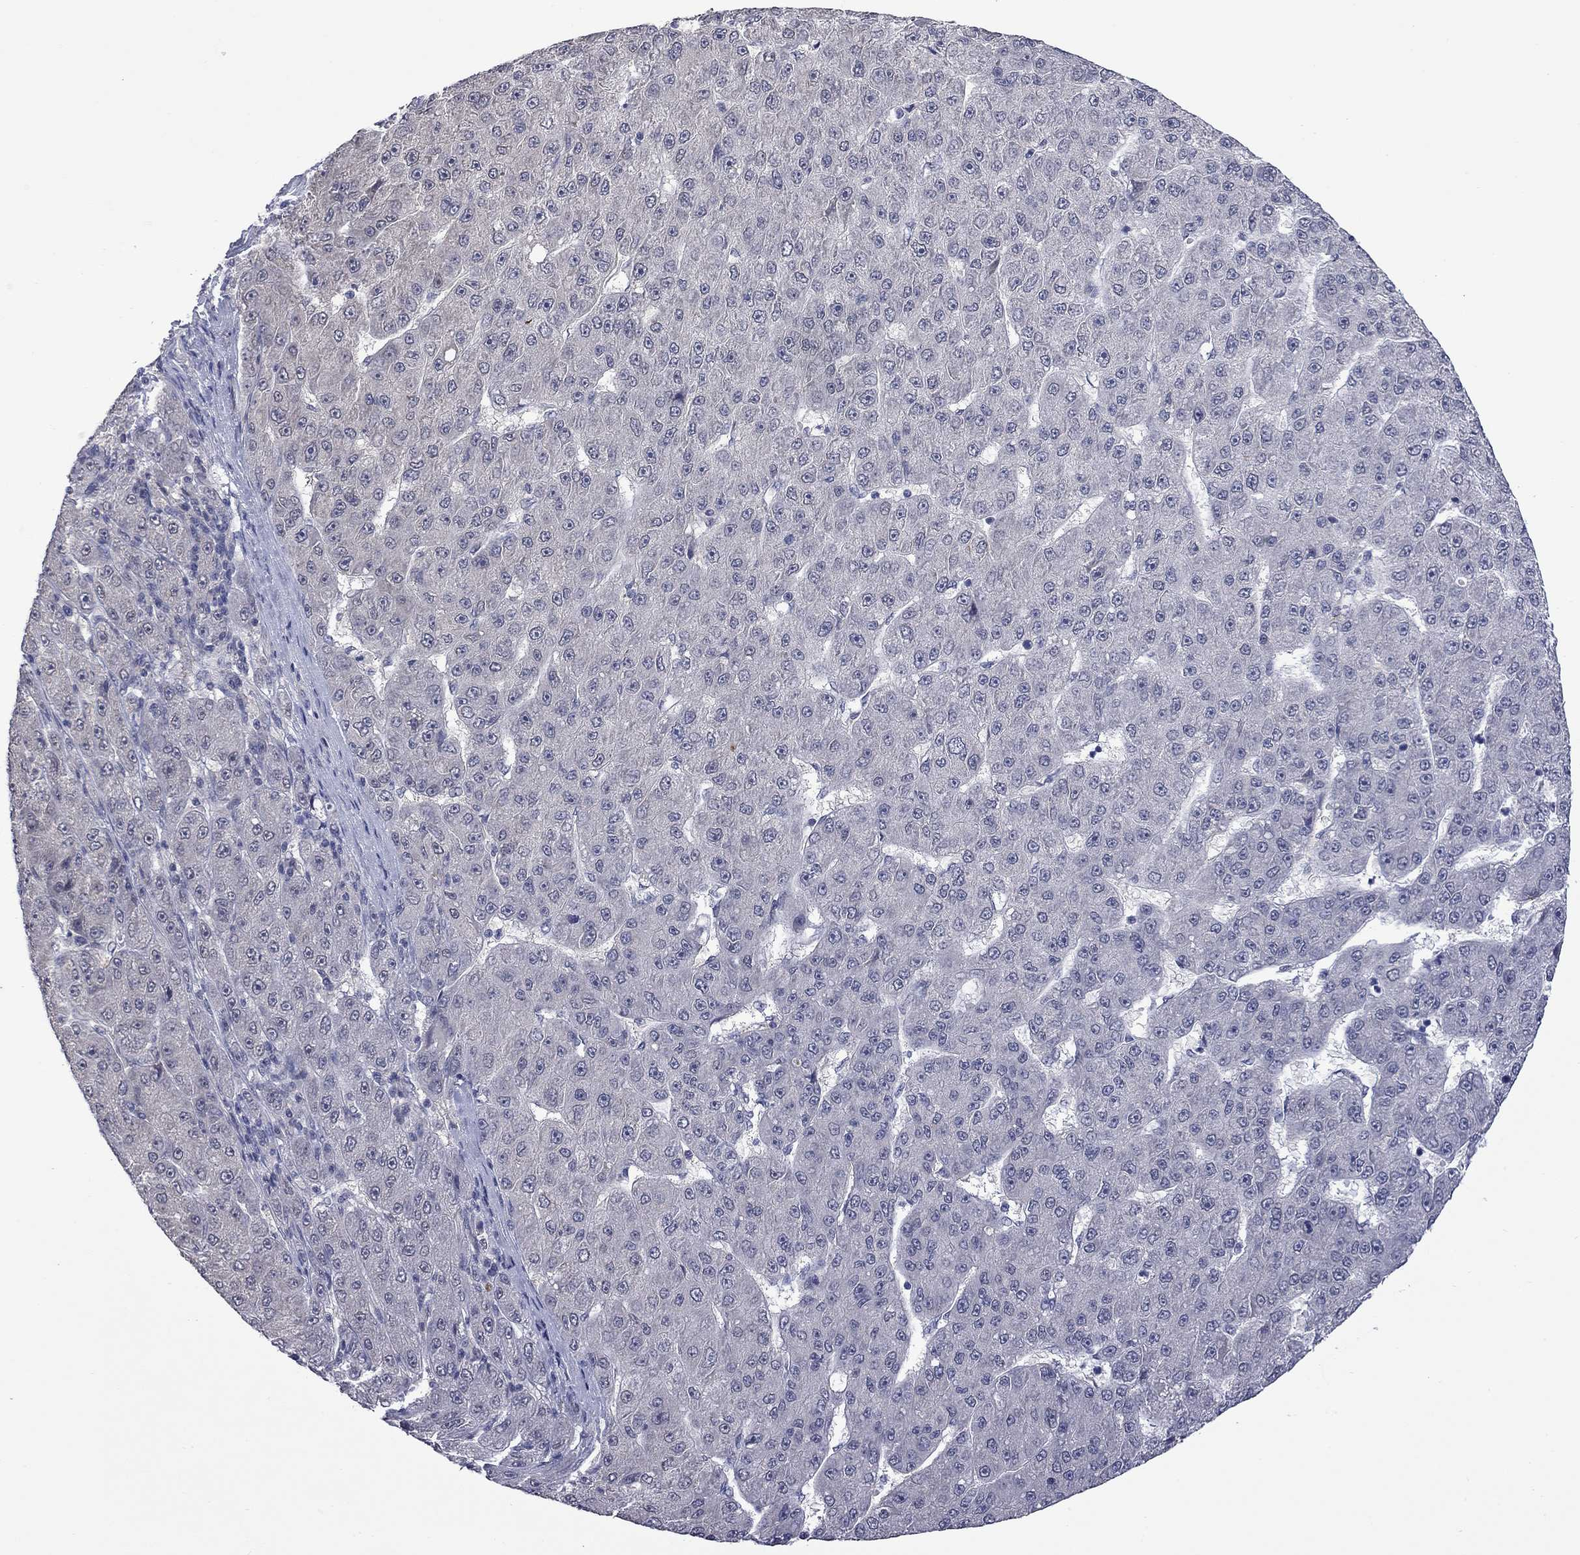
{"staining": {"intensity": "negative", "quantity": "none", "location": "none"}, "tissue": "liver cancer", "cell_type": "Tumor cells", "image_type": "cancer", "snomed": [{"axis": "morphology", "description": "Carcinoma, Hepatocellular, NOS"}, {"axis": "topography", "description": "Liver"}], "caption": "Human liver hepatocellular carcinoma stained for a protein using immunohistochemistry (IHC) shows no expression in tumor cells.", "gene": "FABP12", "patient": {"sex": "male", "age": 67}}